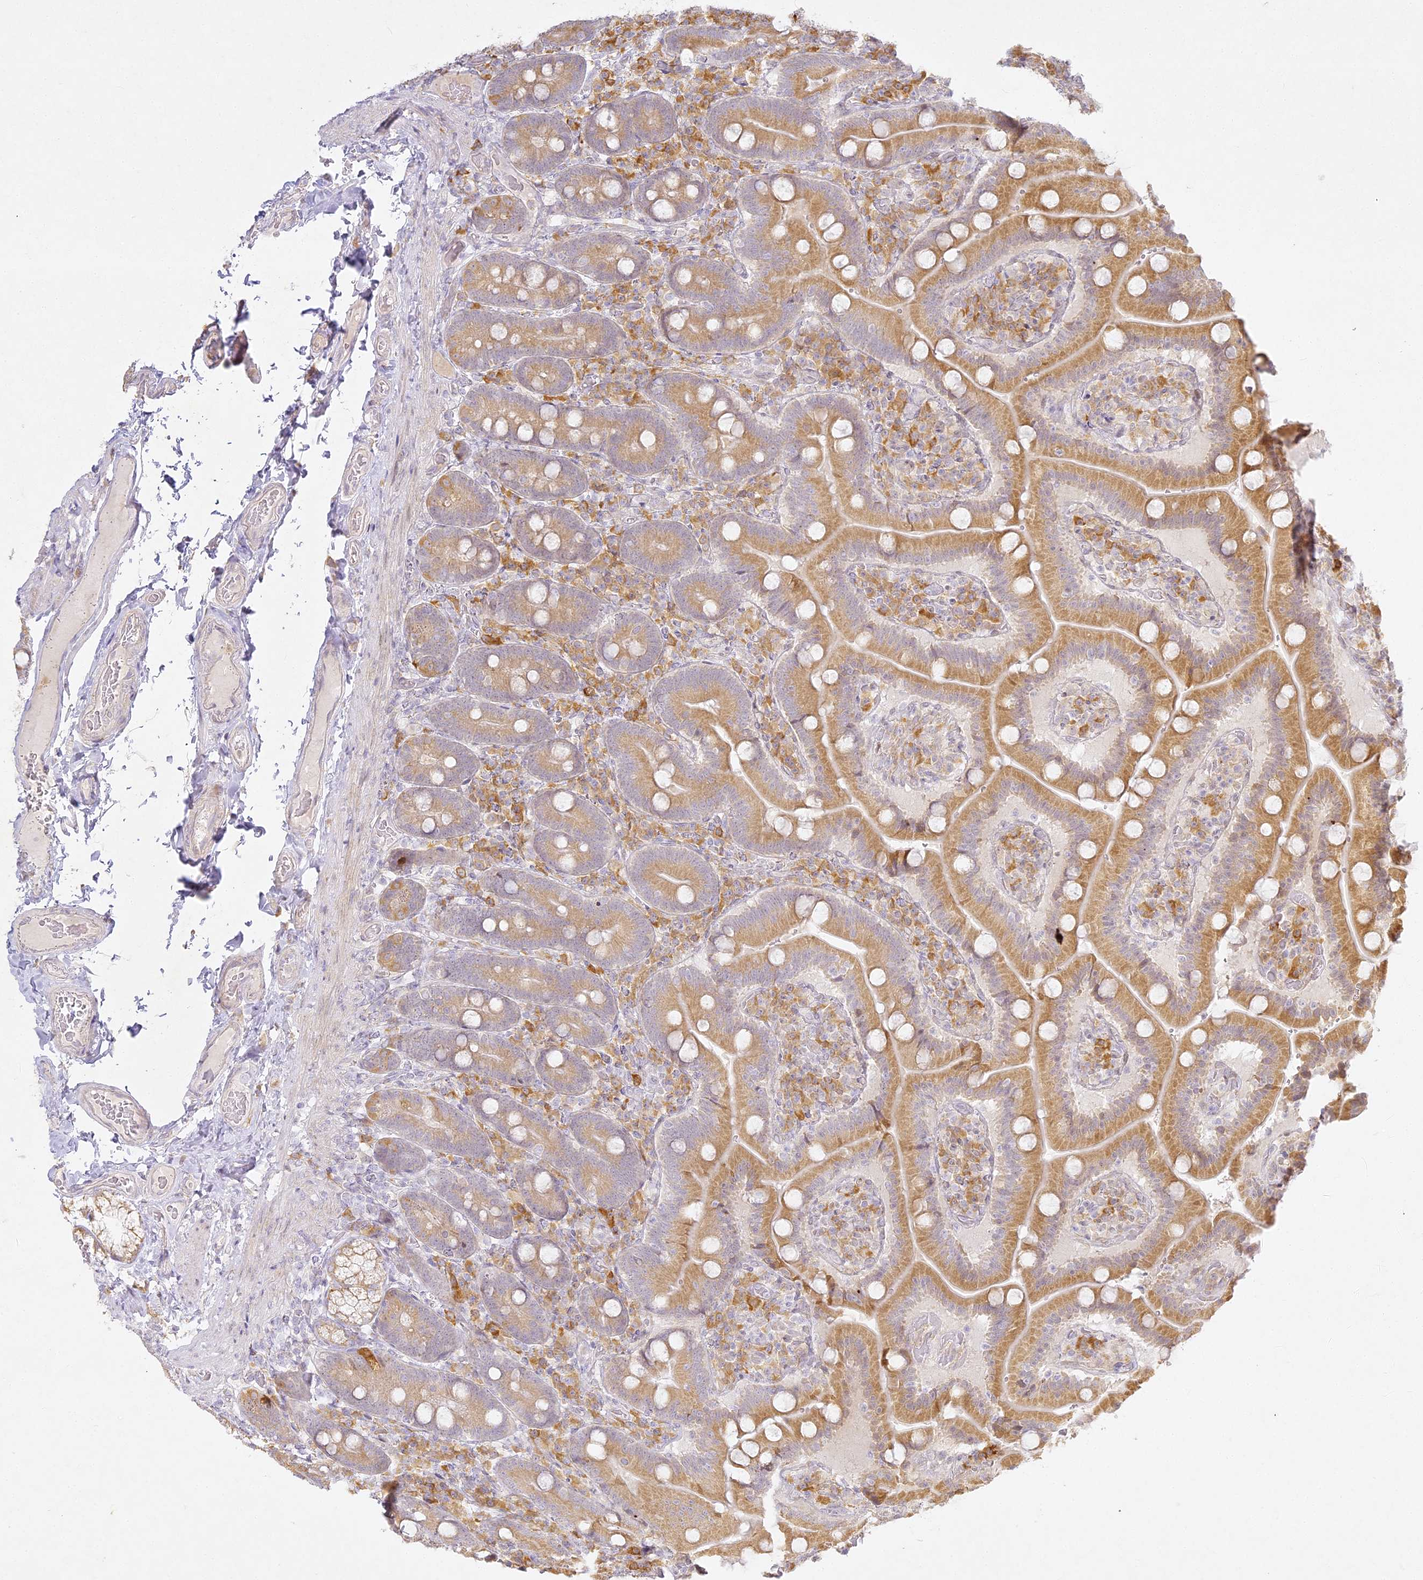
{"staining": {"intensity": "moderate", "quantity": ">75%", "location": "cytoplasmic/membranous"}, "tissue": "duodenum", "cell_type": "Glandular cells", "image_type": "normal", "snomed": [{"axis": "morphology", "description": "Normal tissue, NOS"}, {"axis": "topography", "description": "Duodenum"}], "caption": "This image reveals immunohistochemistry (IHC) staining of normal duodenum, with medium moderate cytoplasmic/membranous positivity in about >75% of glandular cells.", "gene": "SLC30A5", "patient": {"sex": "female", "age": 62}}